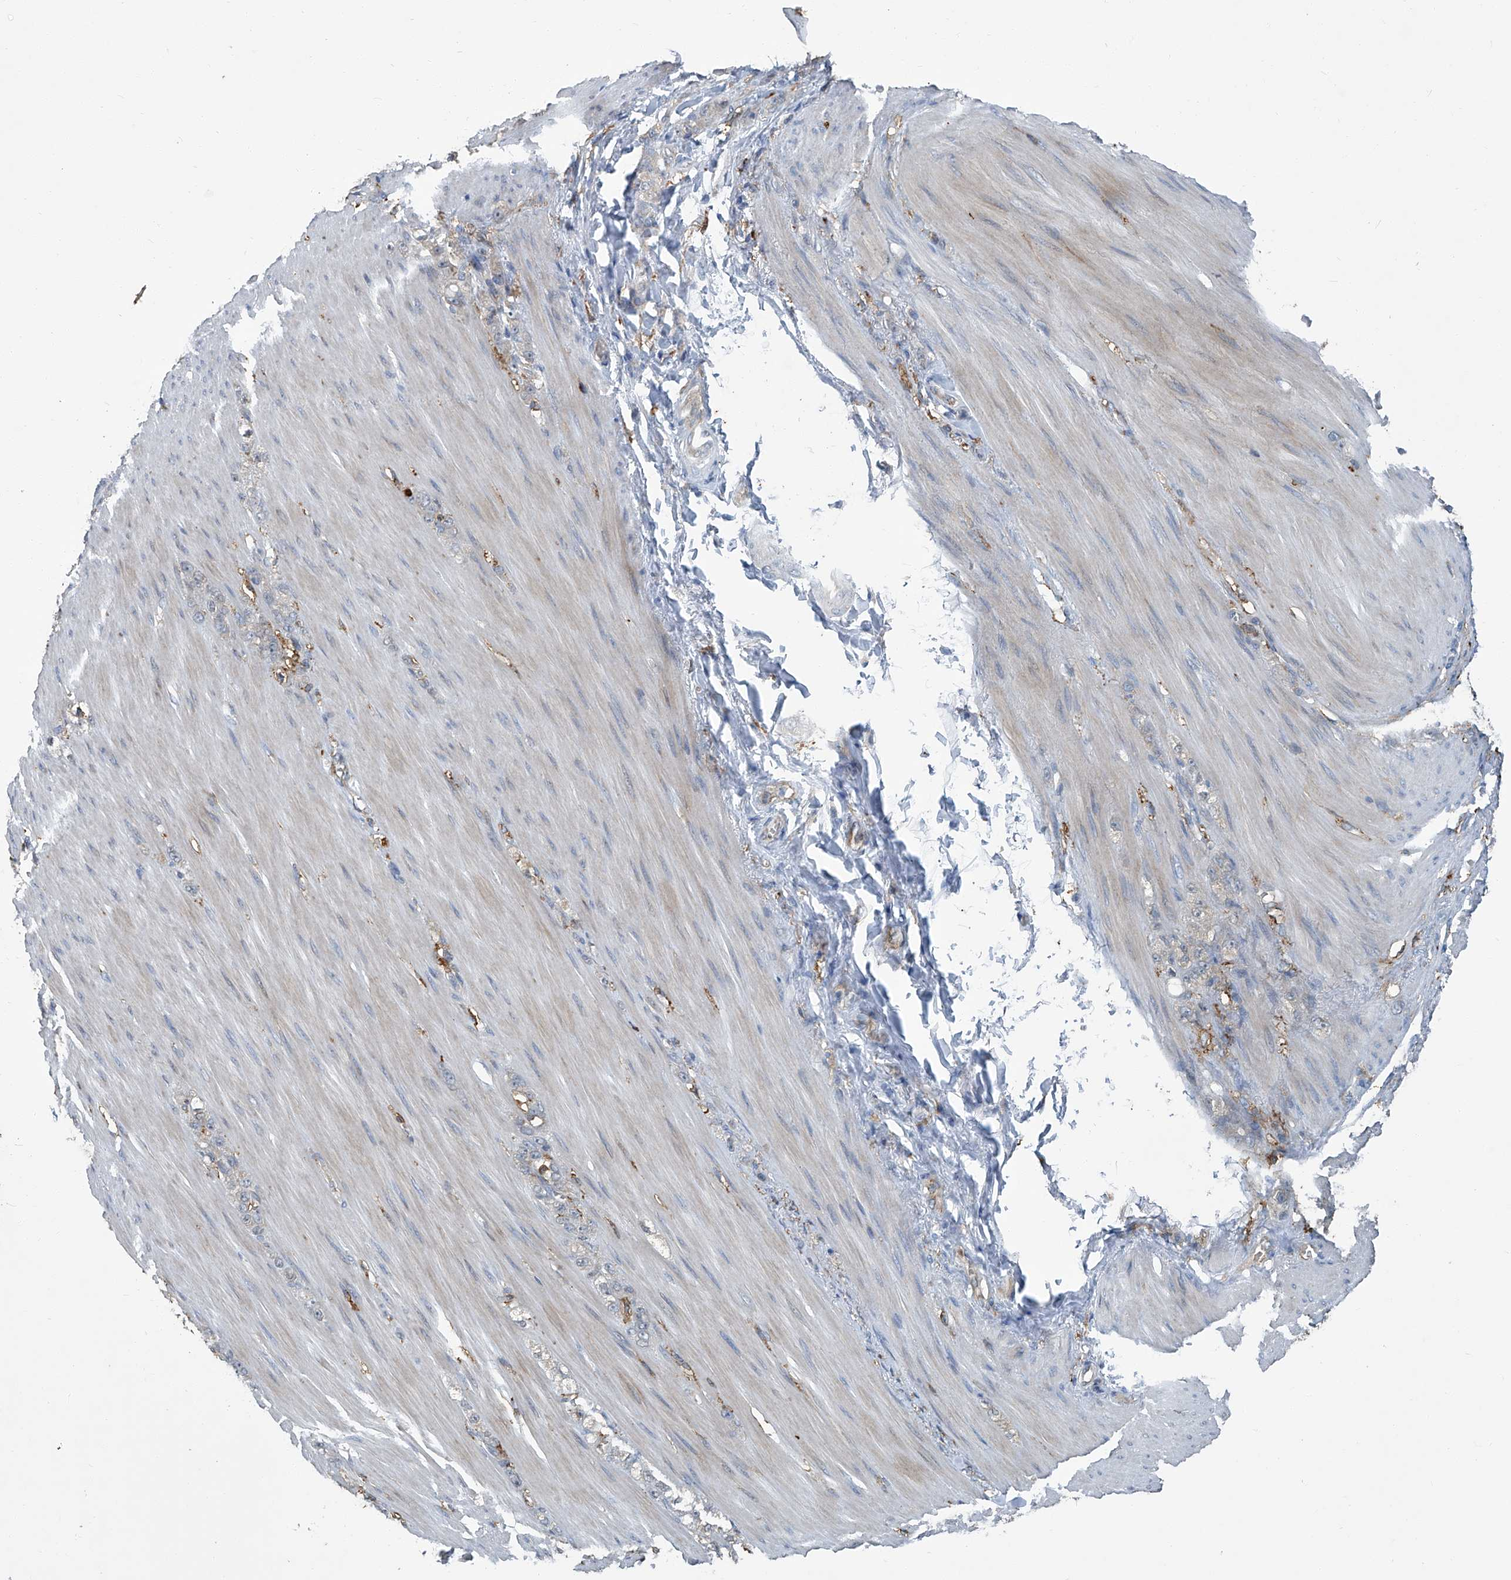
{"staining": {"intensity": "negative", "quantity": "none", "location": "none"}, "tissue": "stomach cancer", "cell_type": "Tumor cells", "image_type": "cancer", "snomed": [{"axis": "morphology", "description": "Normal tissue, NOS"}, {"axis": "morphology", "description": "Adenocarcinoma, NOS"}, {"axis": "topography", "description": "Stomach"}], "caption": "Image shows no protein positivity in tumor cells of stomach adenocarcinoma tissue.", "gene": "FAM167A", "patient": {"sex": "male", "age": 82}}